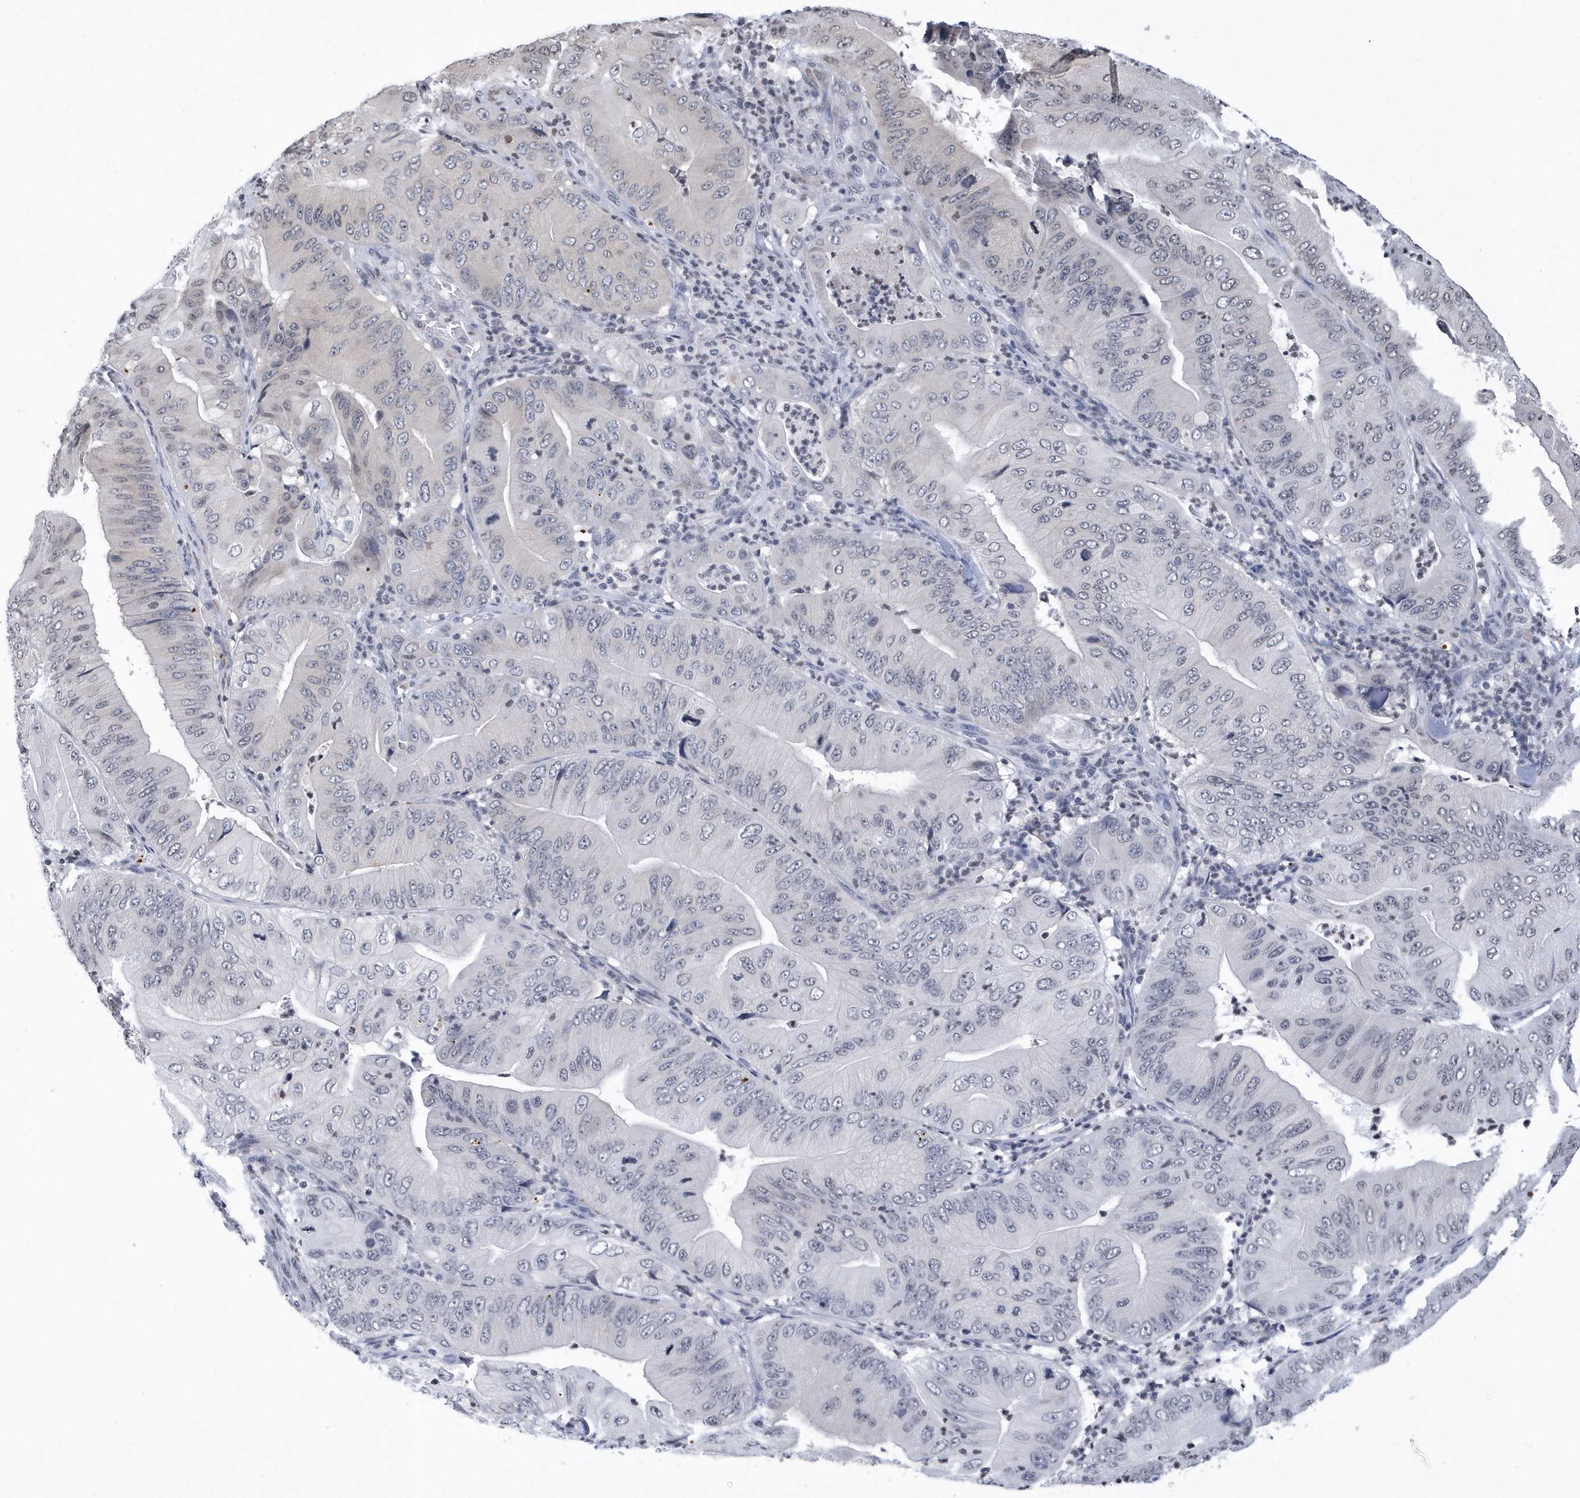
{"staining": {"intensity": "negative", "quantity": "none", "location": "none"}, "tissue": "pancreatic cancer", "cell_type": "Tumor cells", "image_type": "cancer", "snomed": [{"axis": "morphology", "description": "Adenocarcinoma, NOS"}, {"axis": "topography", "description": "Pancreas"}], "caption": "High magnification brightfield microscopy of adenocarcinoma (pancreatic) stained with DAB (brown) and counterstained with hematoxylin (blue): tumor cells show no significant expression.", "gene": "VWA5B2", "patient": {"sex": "female", "age": 77}}